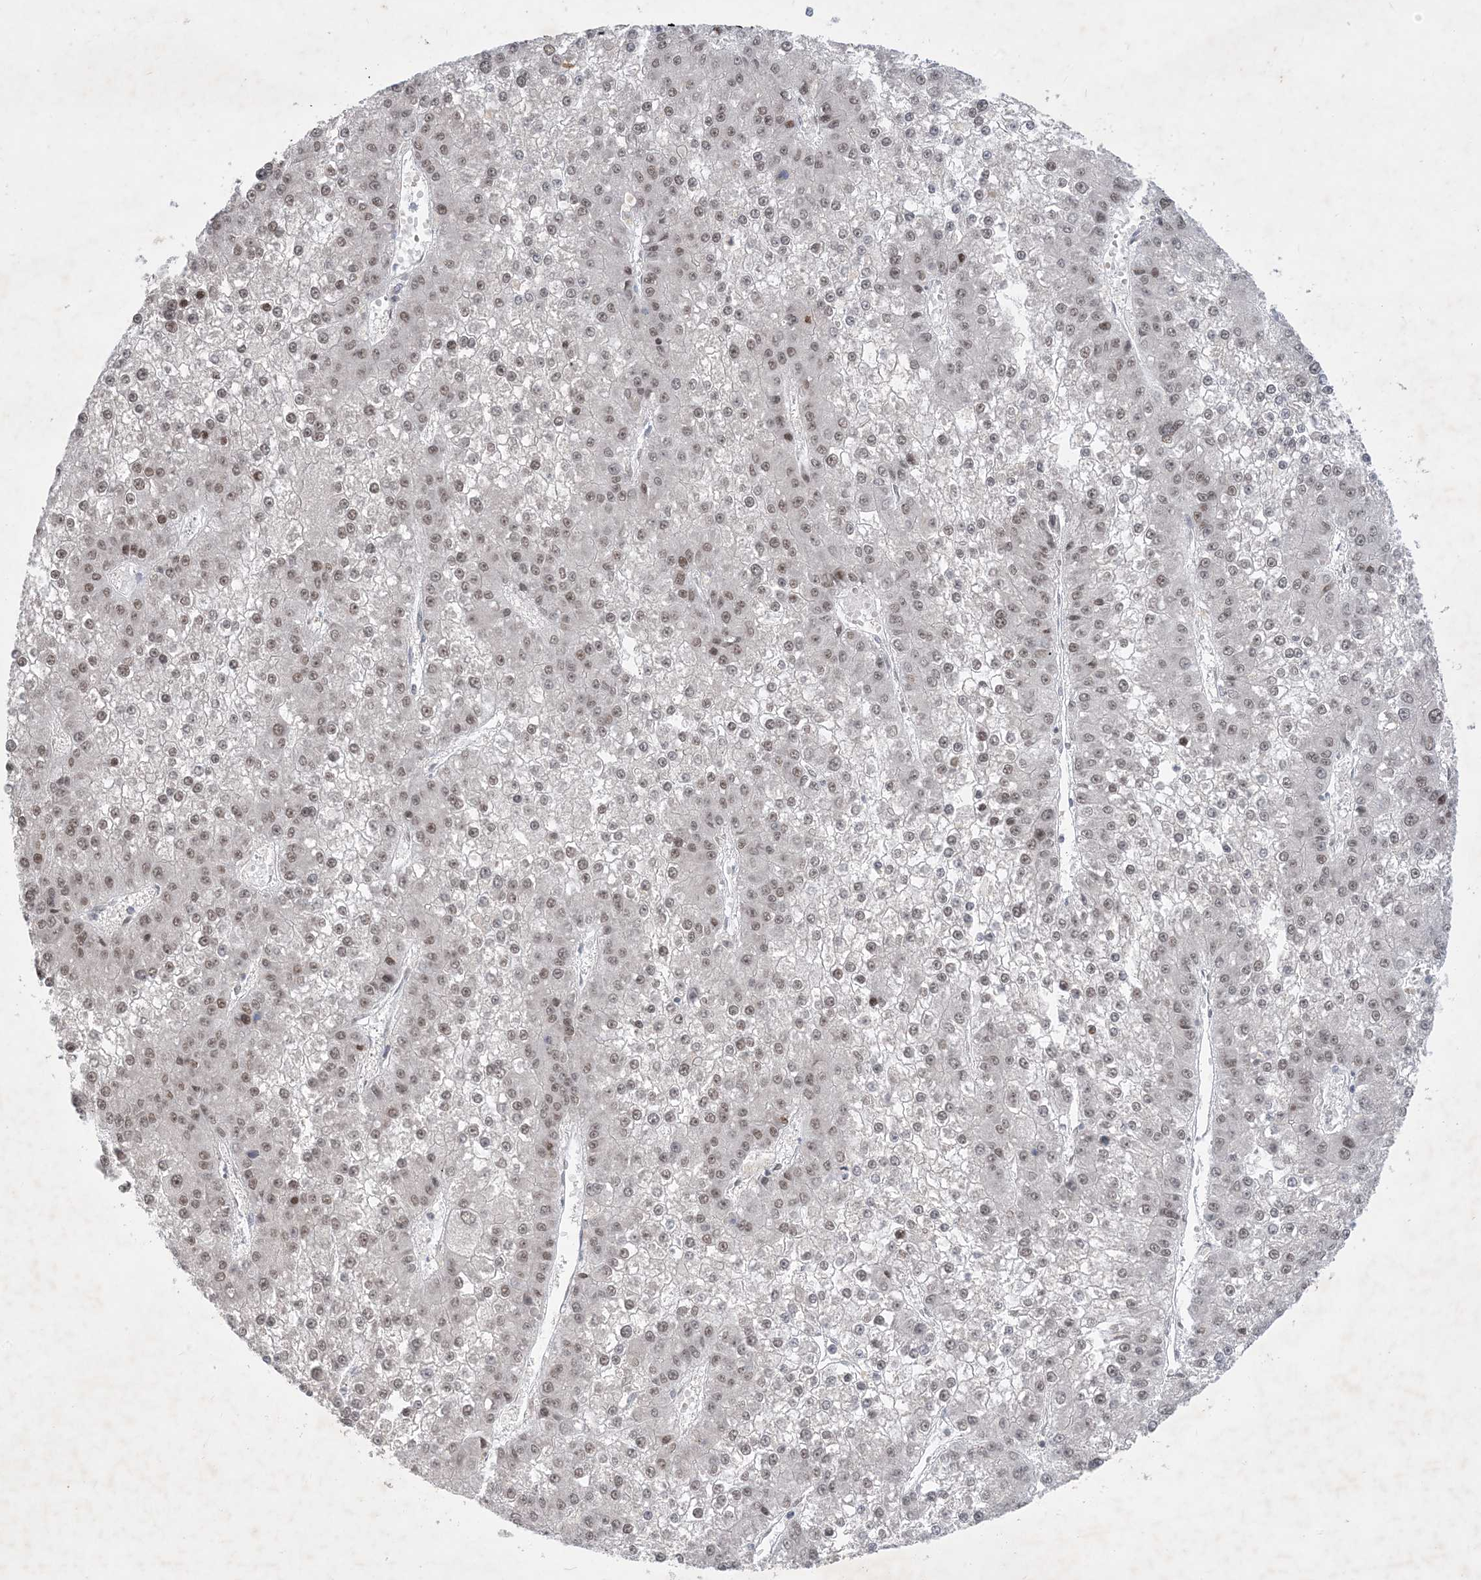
{"staining": {"intensity": "moderate", "quantity": ">75%", "location": "nuclear"}, "tissue": "liver cancer", "cell_type": "Tumor cells", "image_type": "cancer", "snomed": [{"axis": "morphology", "description": "Carcinoma, Hepatocellular, NOS"}, {"axis": "topography", "description": "Liver"}], "caption": "Immunohistochemical staining of human hepatocellular carcinoma (liver) demonstrates medium levels of moderate nuclear protein staining in about >75% of tumor cells. (IHC, brightfield microscopy, high magnification).", "gene": "ZNF674", "patient": {"sex": "female", "age": 73}}